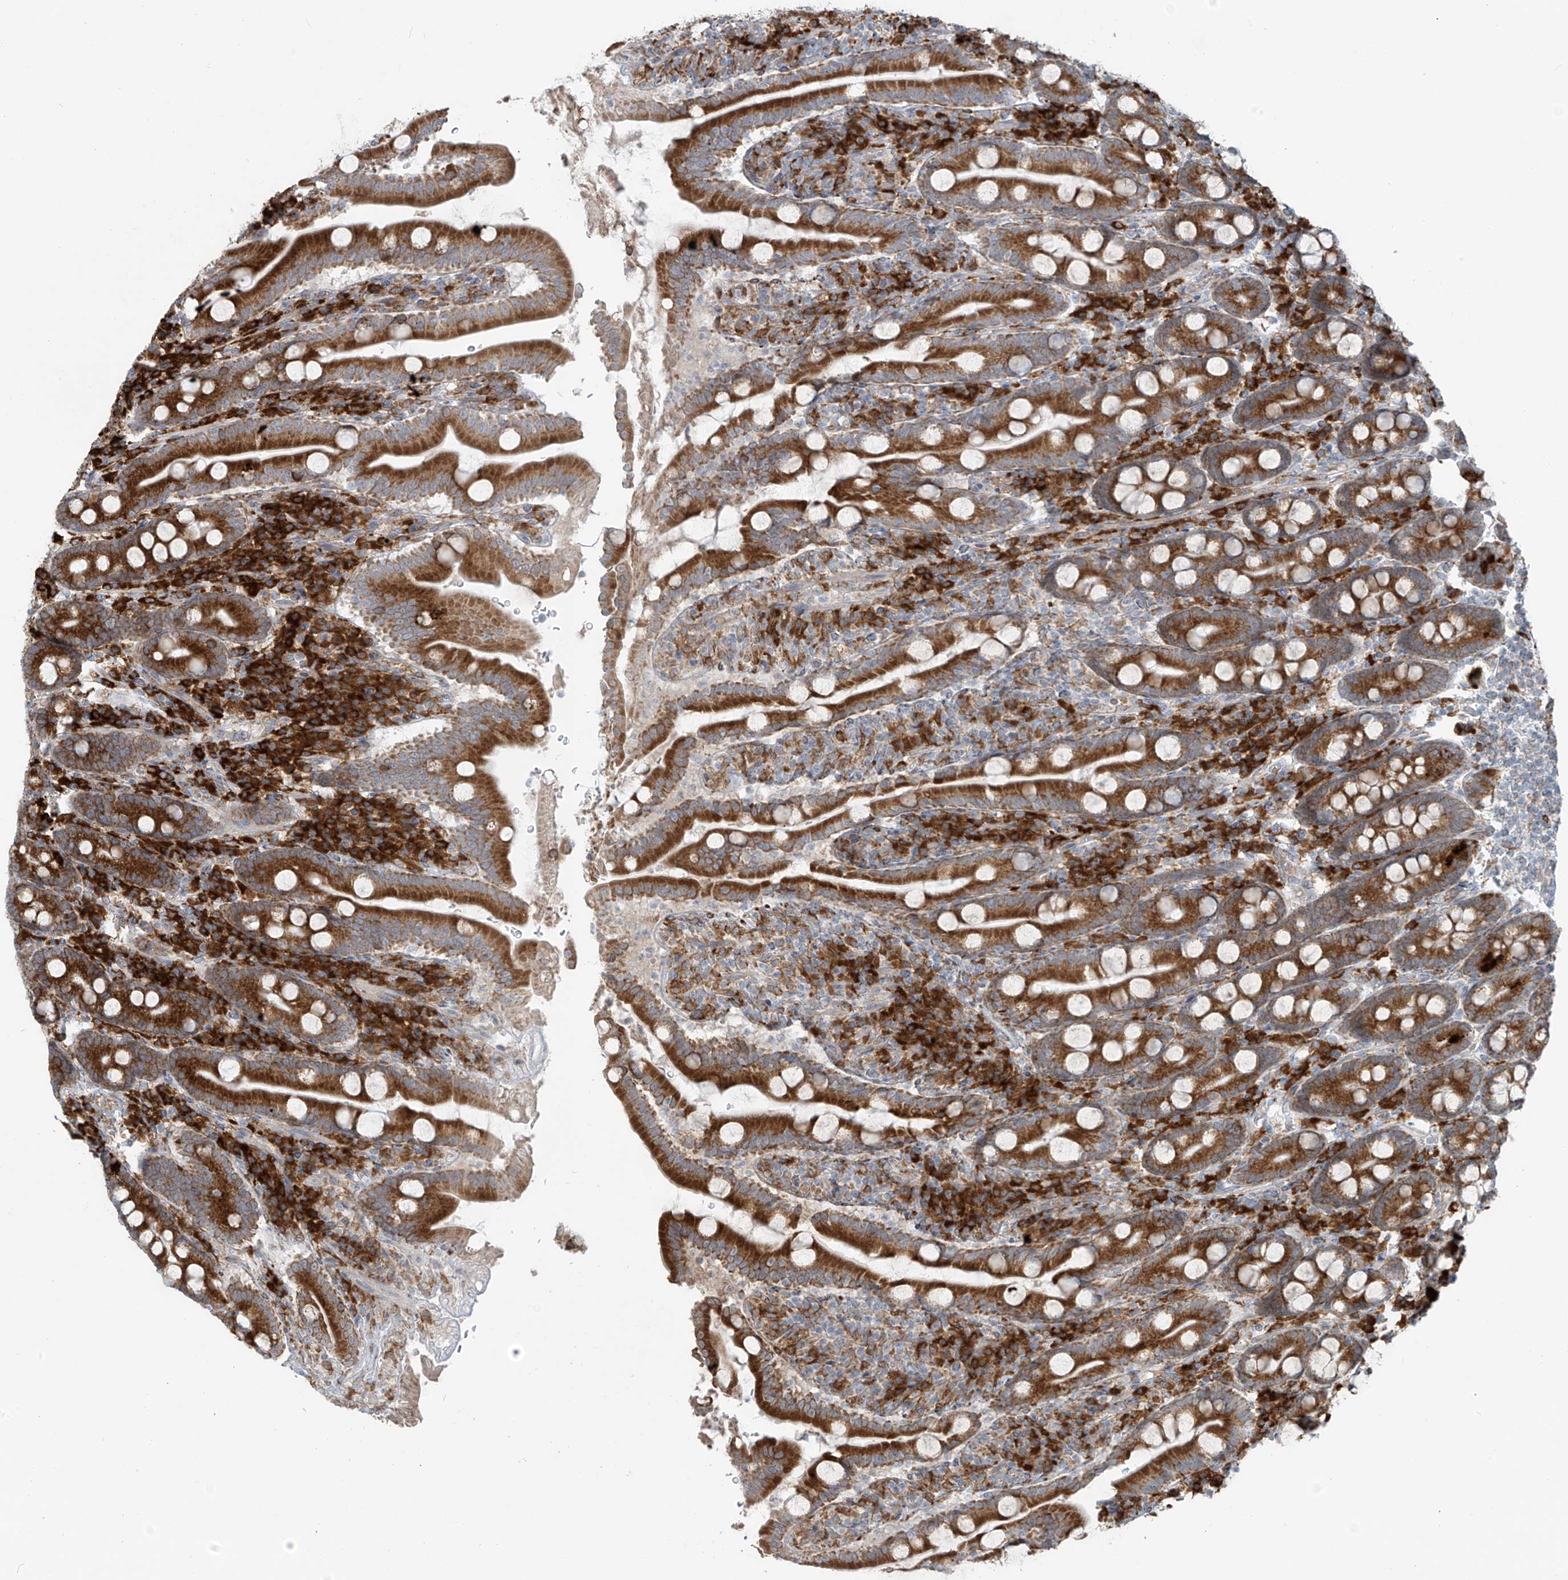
{"staining": {"intensity": "strong", "quantity": ">75%", "location": "cytoplasmic/membranous"}, "tissue": "duodenum", "cell_type": "Glandular cells", "image_type": "normal", "snomed": [{"axis": "morphology", "description": "Normal tissue, NOS"}, {"axis": "topography", "description": "Duodenum"}], "caption": "Human duodenum stained for a protein (brown) reveals strong cytoplasmic/membranous positive staining in approximately >75% of glandular cells.", "gene": "KATNIP", "patient": {"sex": "male", "age": 35}}